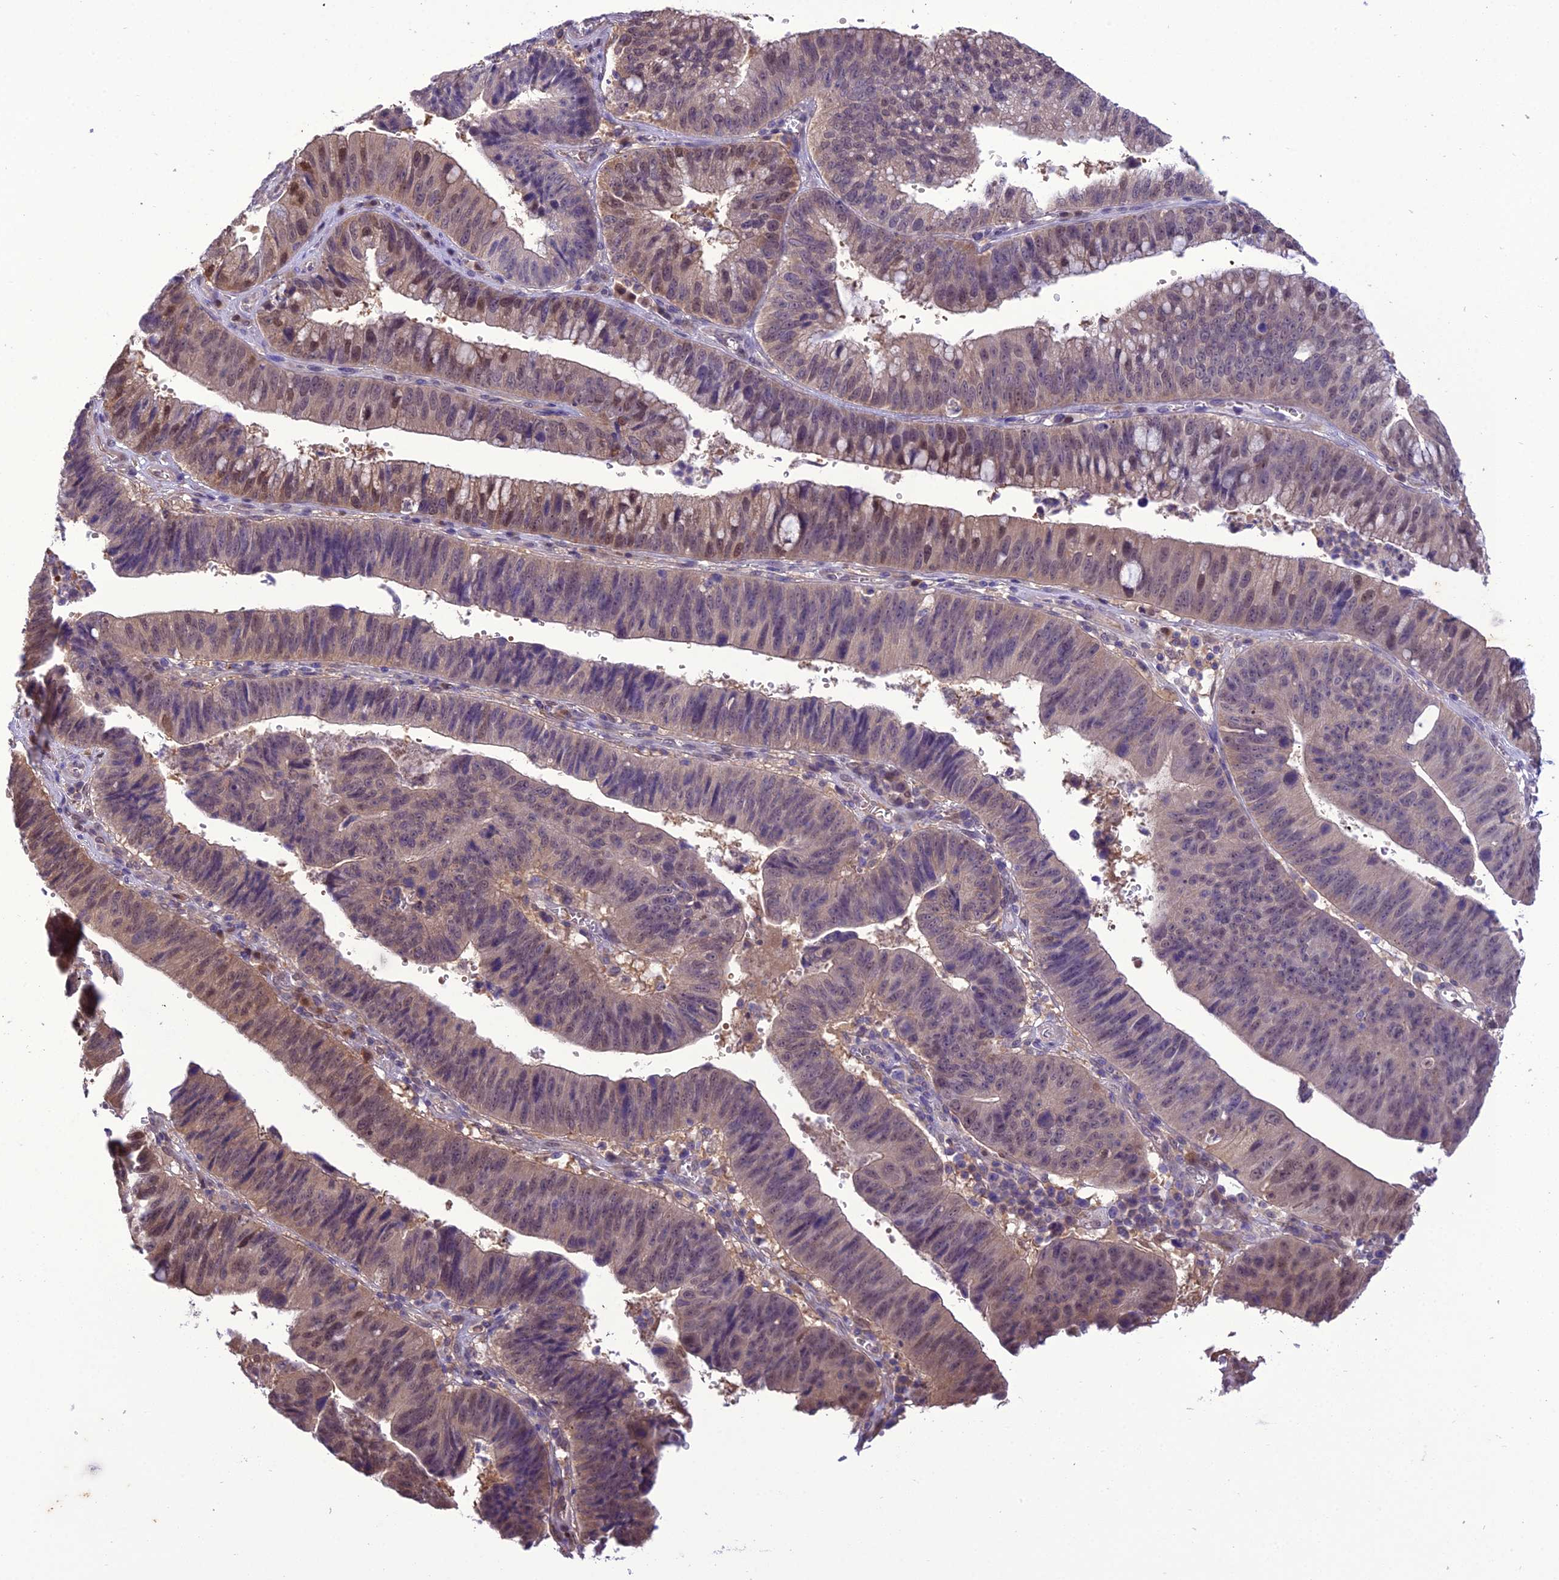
{"staining": {"intensity": "moderate", "quantity": "<25%", "location": "nuclear"}, "tissue": "stomach cancer", "cell_type": "Tumor cells", "image_type": "cancer", "snomed": [{"axis": "morphology", "description": "Adenocarcinoma, NOS"}, {"axis": "topography", "description": "Stomach"}], "caption": "This is an image of immunohistochemistry (IHC) staining of stomach adenocarcinoma, which shows moderate staining in the nuclear of tumor cells.", "gene": "BORCS6", "patient": {"sex": "male", "age": 59}}